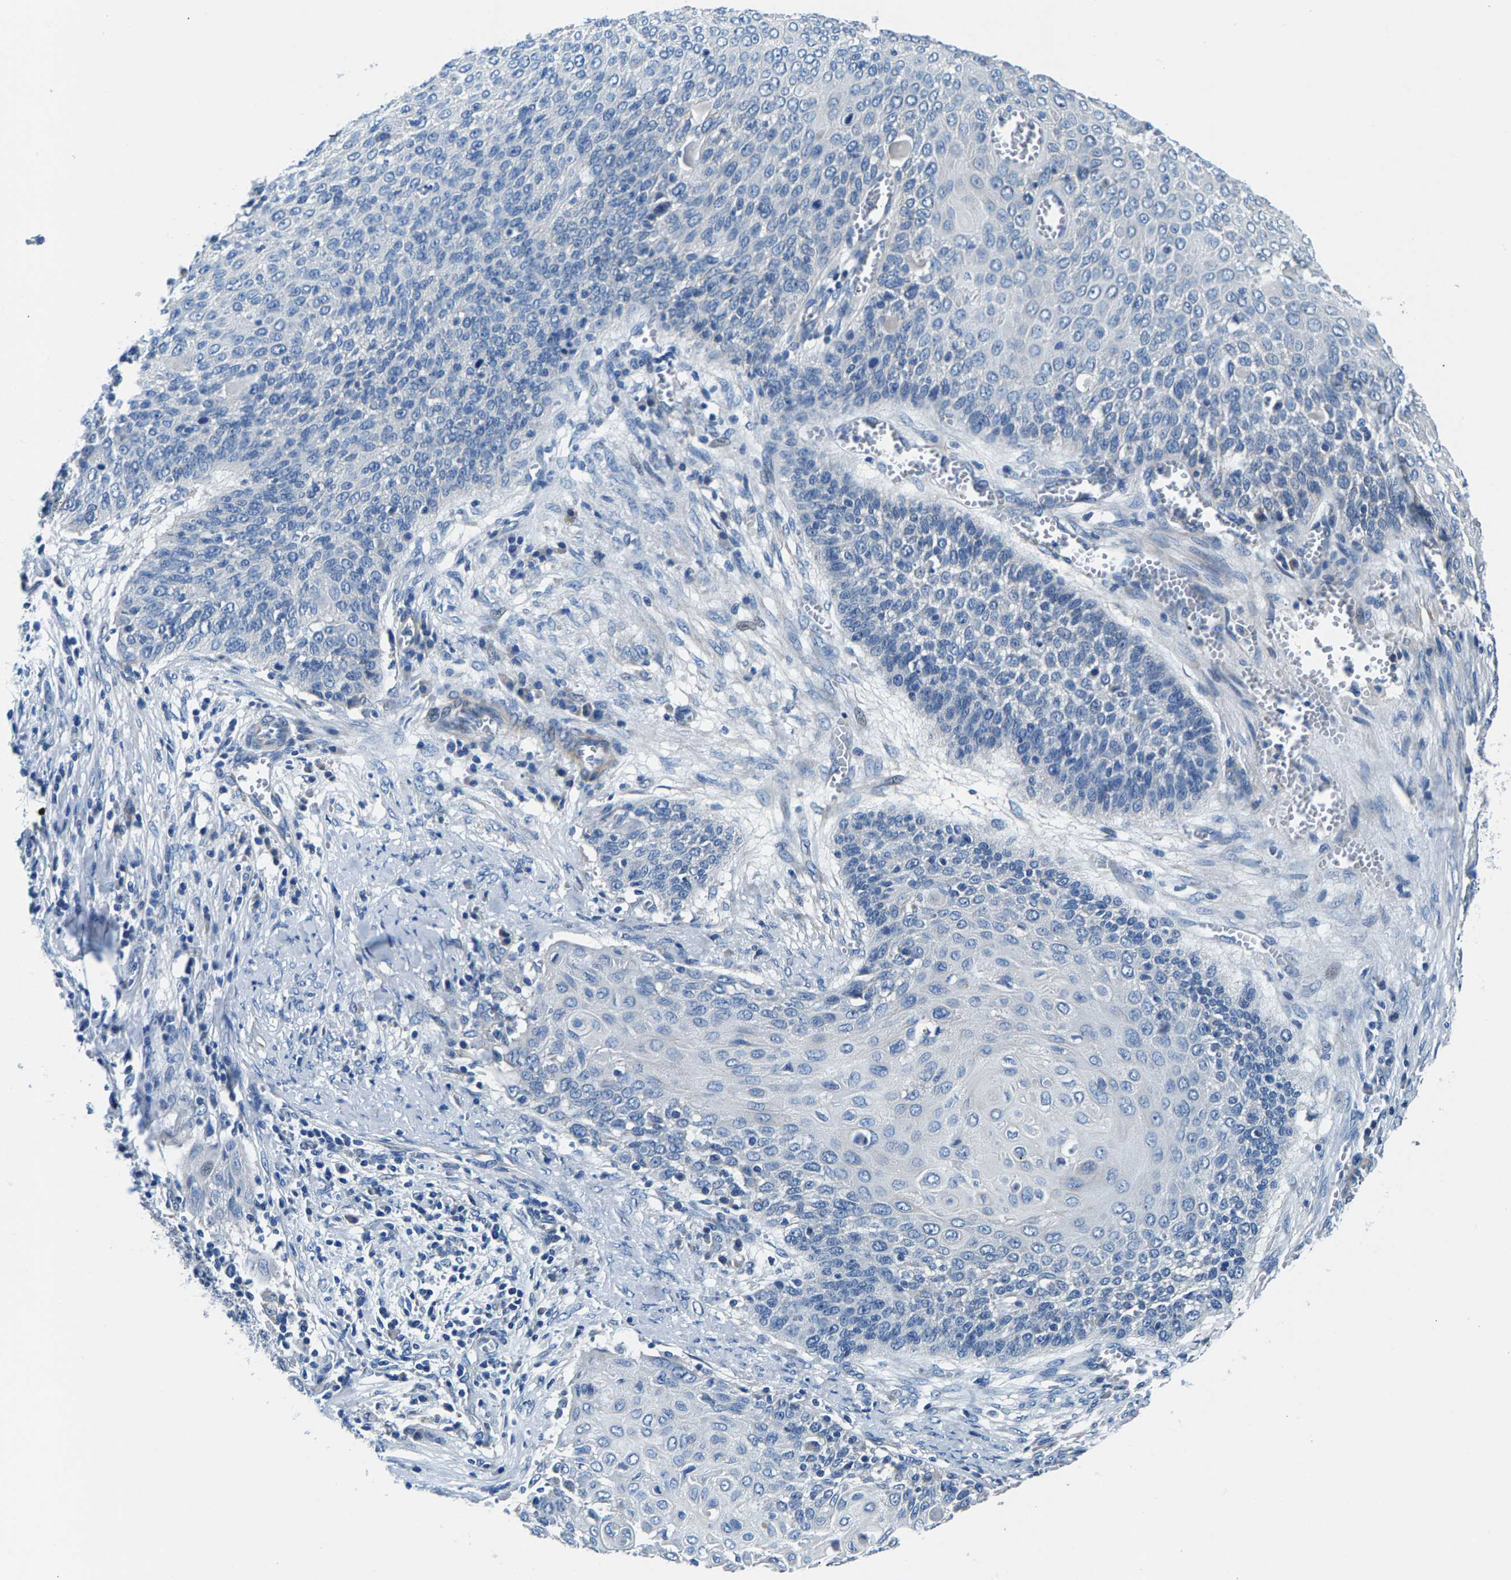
{"staining": {"intensity": "negative", "quantity": "none", "location": "none"}, "tissue": "cervical cancer", "cell_type": "Tumor cells", "image_type": "cancer", "snomed": [{"axis": "morphology", "description": "Squamous cell carcinoma, NOS"}, {"axis": "topography", "description": "Cervix"}], "caption": "IHC of human squamous cell carcinoma (cervical) demonstrates no expression in tumor cells.", "gene": "CDRT4", "patient": {"sex": "female", "age": 39}}